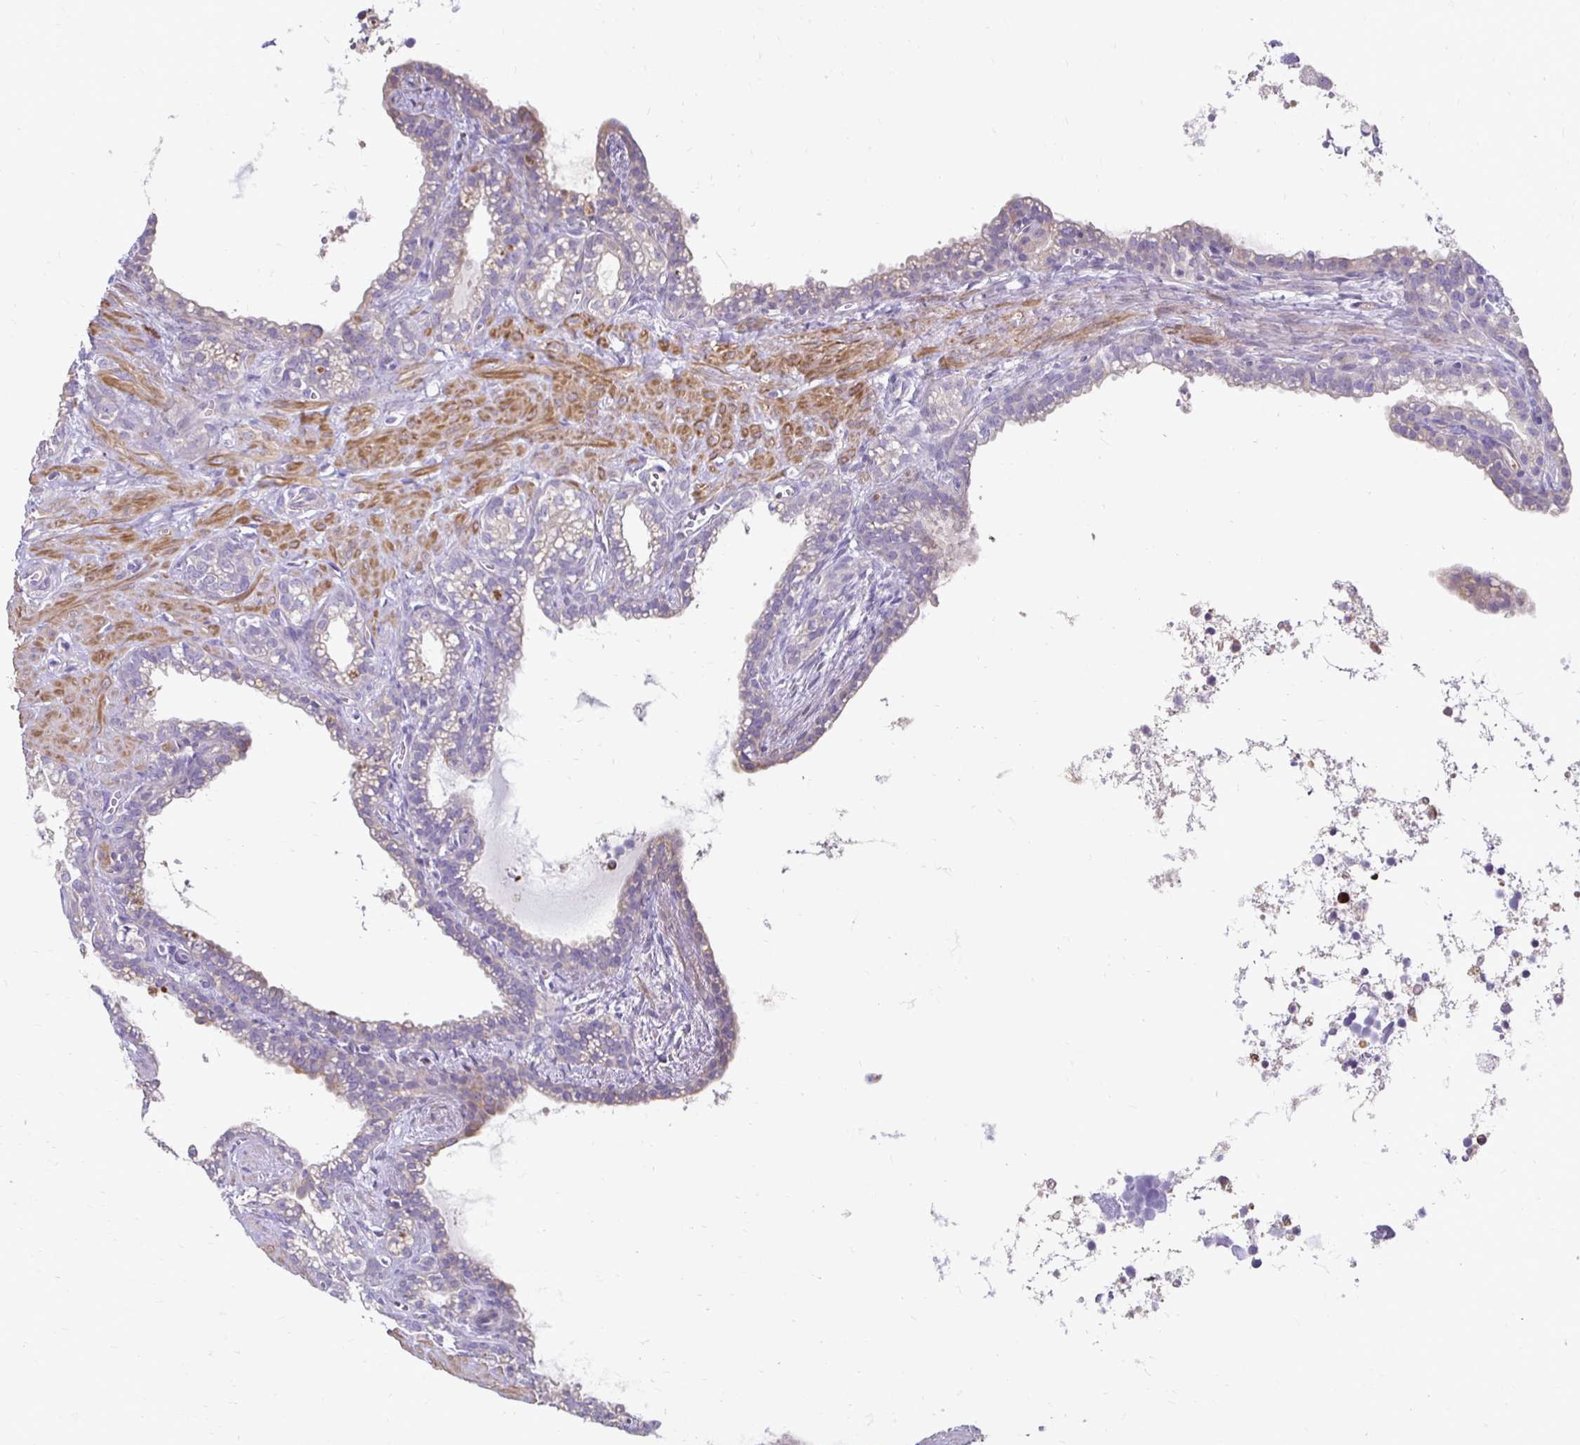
{"staining": {"intensity": "negative", "quantity": "none", "location": "none"}, "tissue": "seminal vesicle", "cell_type": "Glandular cells", "image_type": "normal", "snomed": [{"axis": "morphology", "description": "Normal tissue, NOS"}, {"axis": "topography", "description": "Seminal veicle"}], "caption": "DAB (3,3'-diaminobenzidine) immunohistochemical staining of benign human seminal vesicle reveals no significant expression in glandular cells.", "gene": "AKAP6", "patient": {"sex": "male", "age": 76}}